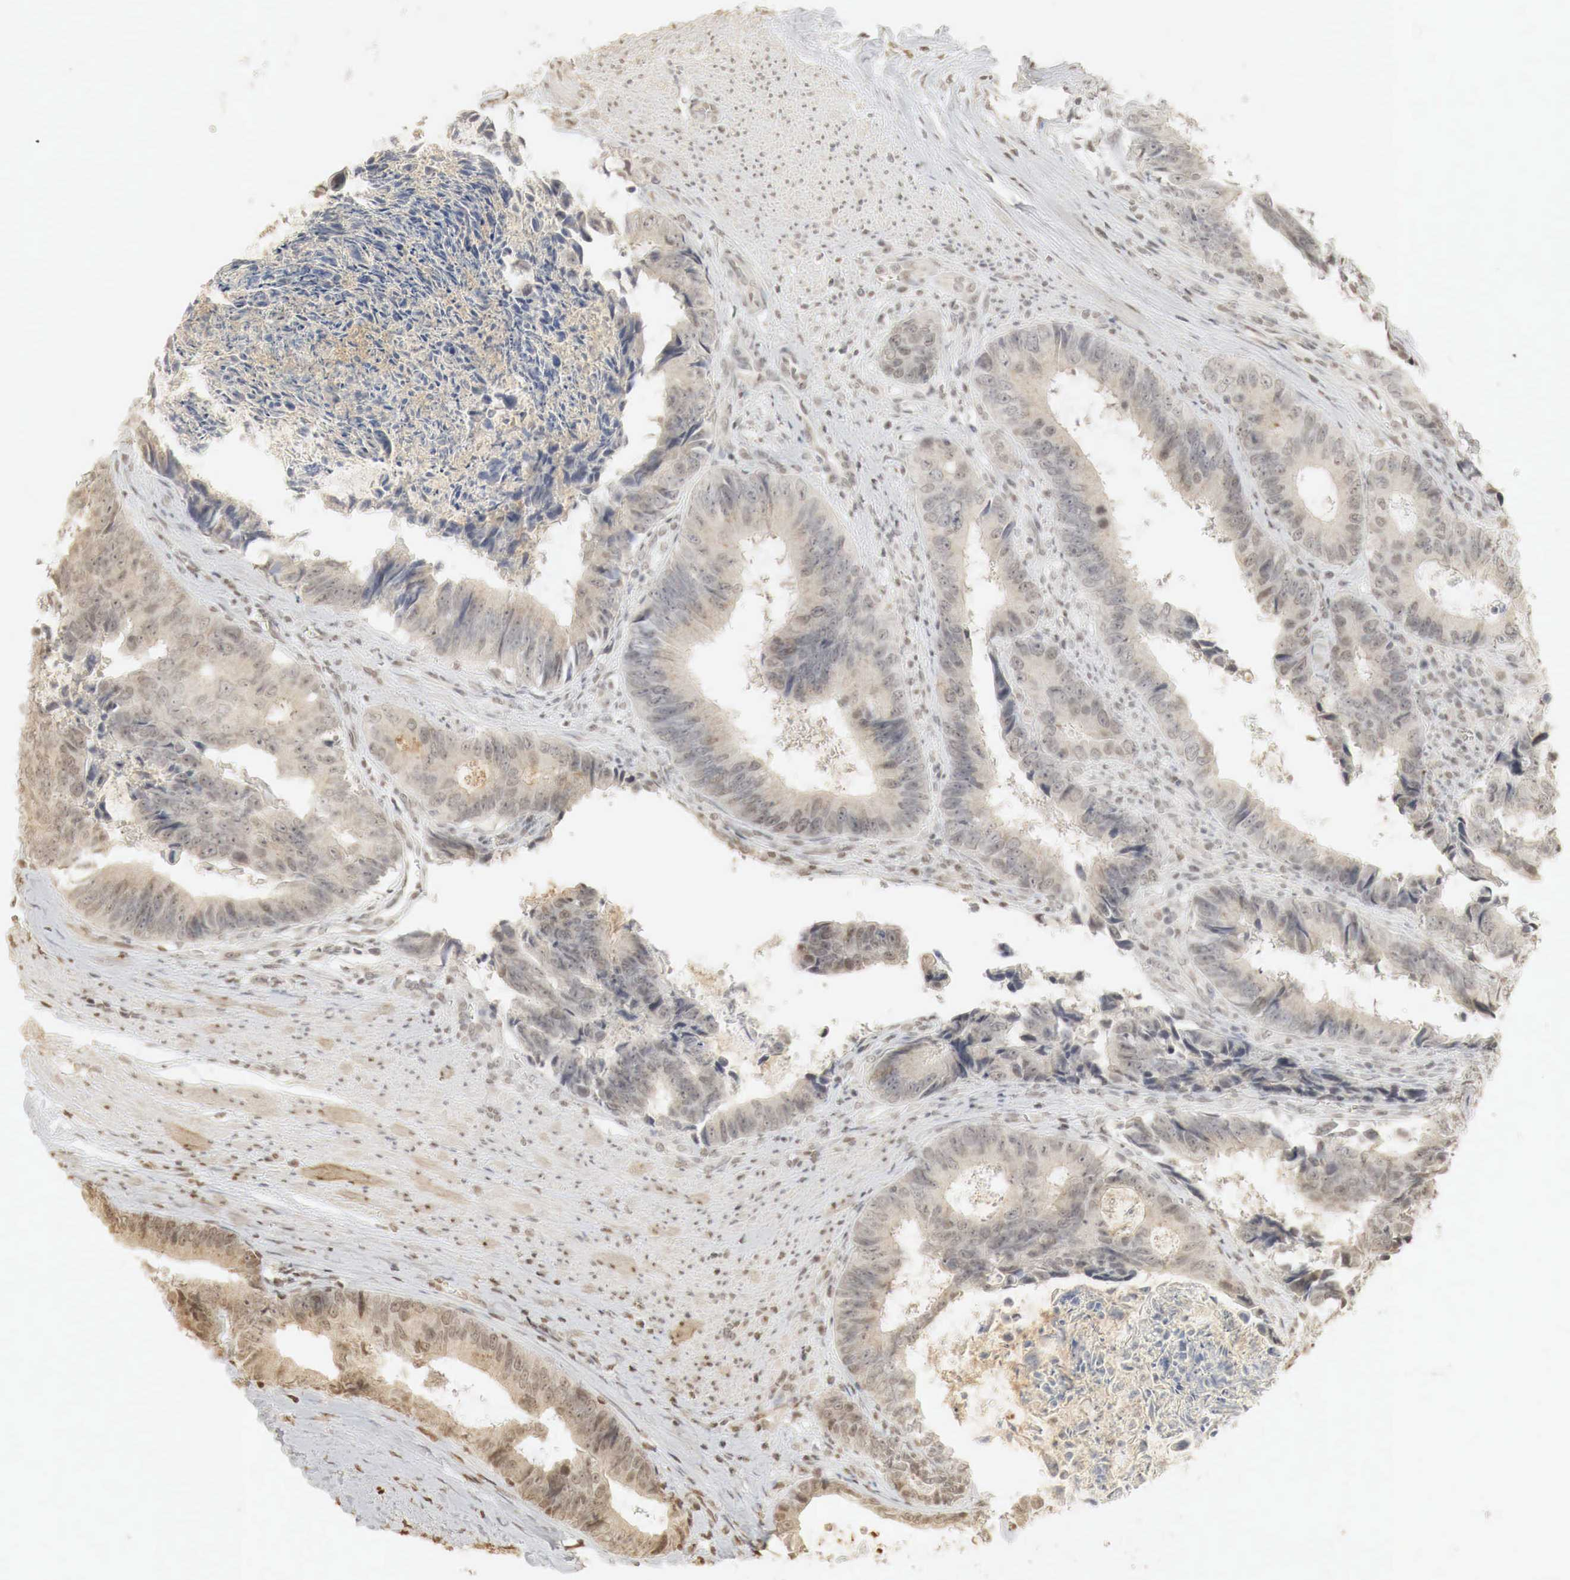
{"staining": {"intensity": "weak", "quantity": "25%-75%", "location": "cytoplasmic/membranous"}, "tissue": "colorectal cancer", "cell_type": "Tumor cells", "image_type": "cancer", "snomed": [{"axis": "morphology", "description": "Adenocarcinoma, NOS"}, {"axis": "topography", "description": "Rectum"}], "caption": "A histopathology image showing weak cytoplasmic/membranous staining in about 25%-75% of tumor cells in colorectal cancer, as visualized by brown immunohistochemical staining.", "gene": "ERBB4", "patient": {"sex": "female", "age": 98}}